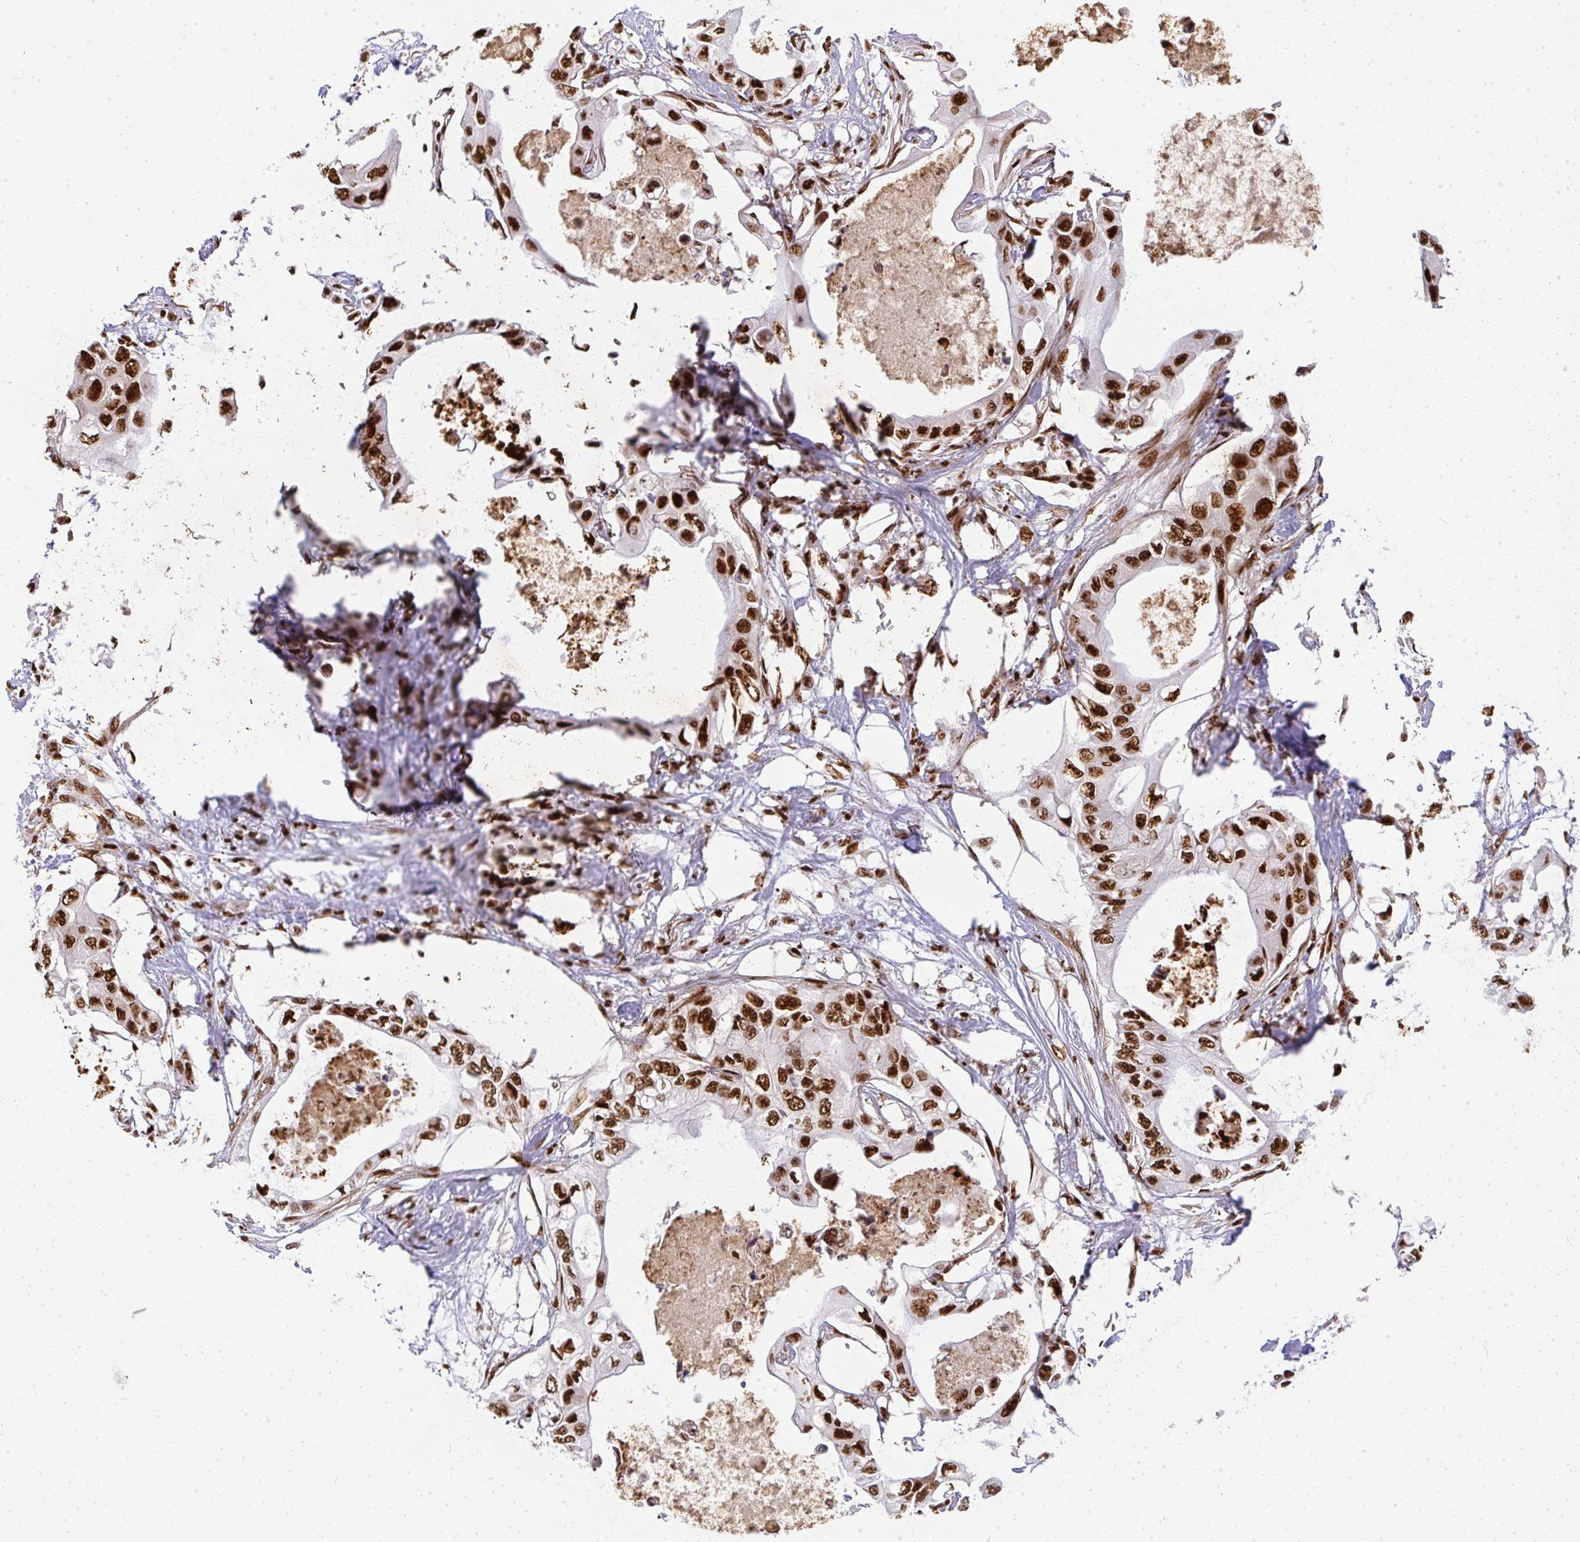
{"staining": {"intensity": "strong", "quantity": ">75%", "location": "nuclear"}, "tissue": "pancreatic cancer", "cell_type": "Tumor cells", "image_type": "cancer", "snomed": [{"axis": "morphology", "description": "Adenocarcinoma, NOS"}, {"axis": "topography", "description": "Pancreas"}], "caption": "Strong nuclear positivity for a protein is seen in approximately >75% of tumor cells of pancreatic cancer using immunohistochemistry.", "gene": "U2AF1", "patient": {"sex": "female", "age": 63}}